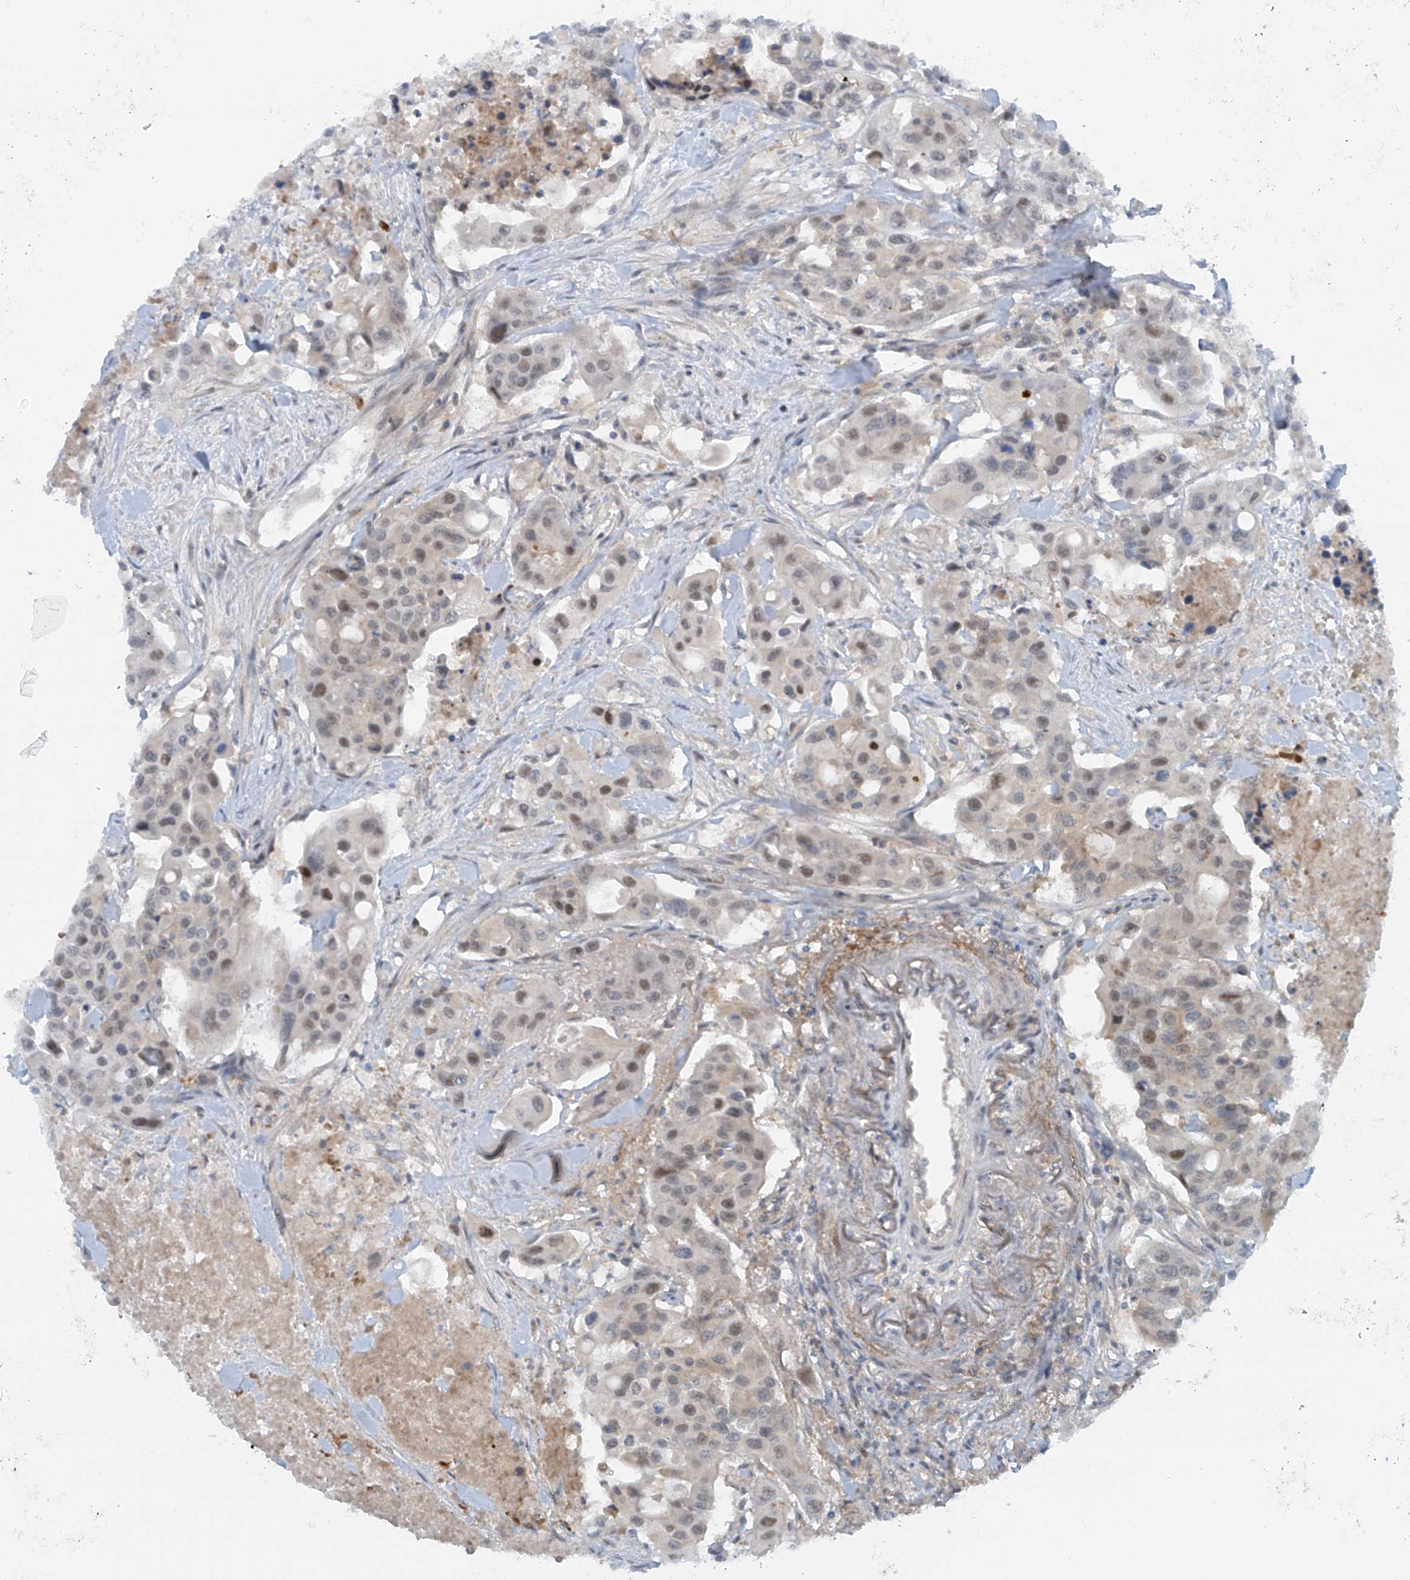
{"staining": {"intensity": "weak", "quantity": "<25%", "location": "nuclear"}, "tissue": "colorectal cancer", "cell_type": "Tumor cells", "image_type": "cancer", "snomed": [{"axis": "morphology", "description": "Adenocarcinoma, NOS"}, {"axis": "topography", "description": "Colon"}], "caption": "Tumor cells are negative for brown protein staining in colorectal adenocarcinoma.", "gene": "FSD1L", "patient": {"sex": "male", "age": 77}}